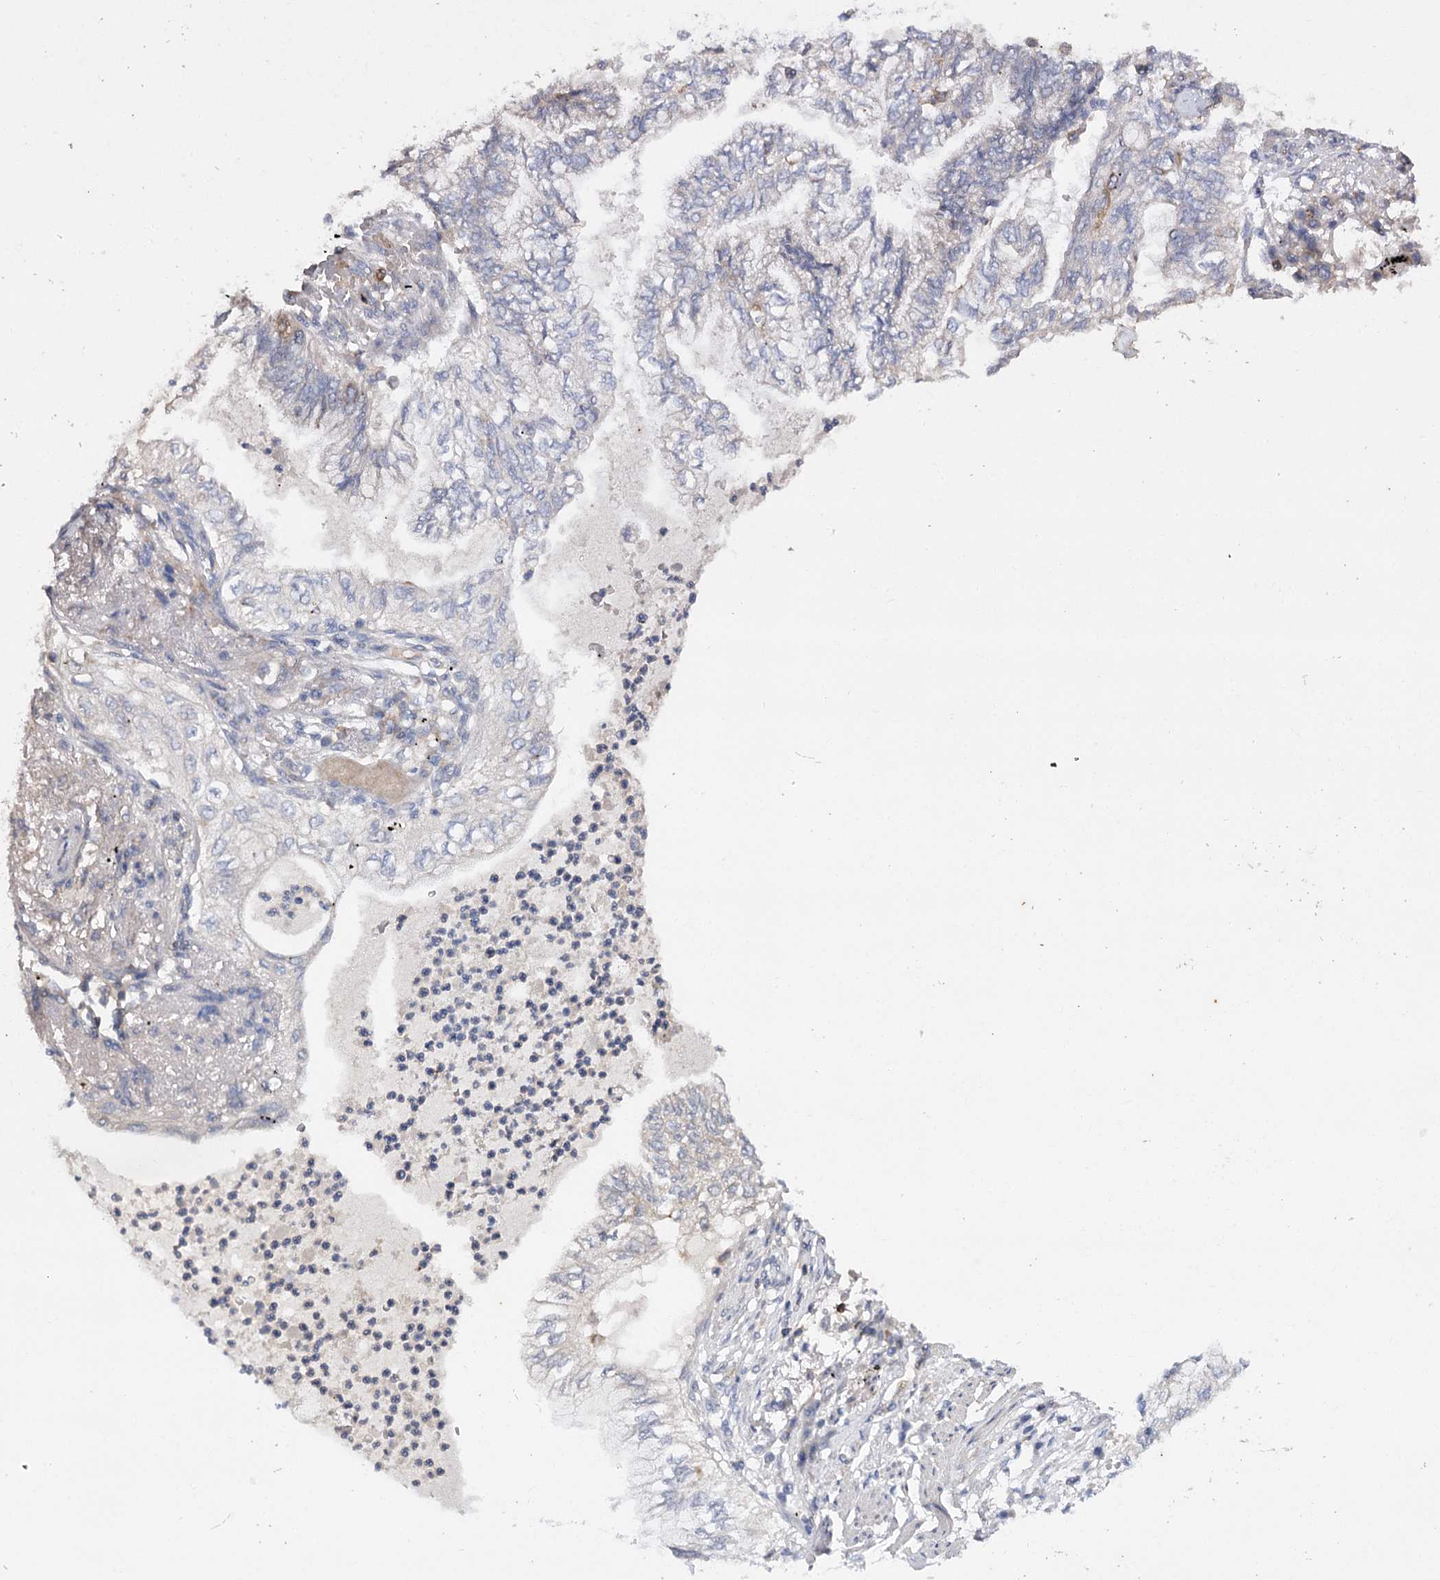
{"staining": {"intensity": "negative", "quantity": "none", "location": "none"}, "tissue": "lung cancer", "cell_type": "Tumor cells", "image_type": "cancer", "snomed": [{"axis": "morphology", "description": "Adenocarcinoma, NOS"}, {"axis": "topography", "description": "Lung"}], "caption": "There is no significant expression in tumor cells of lung cancer. Nuclei are stained in blue.", "gene": "COX15", "patient": {"sex": "female", "age": 70}}